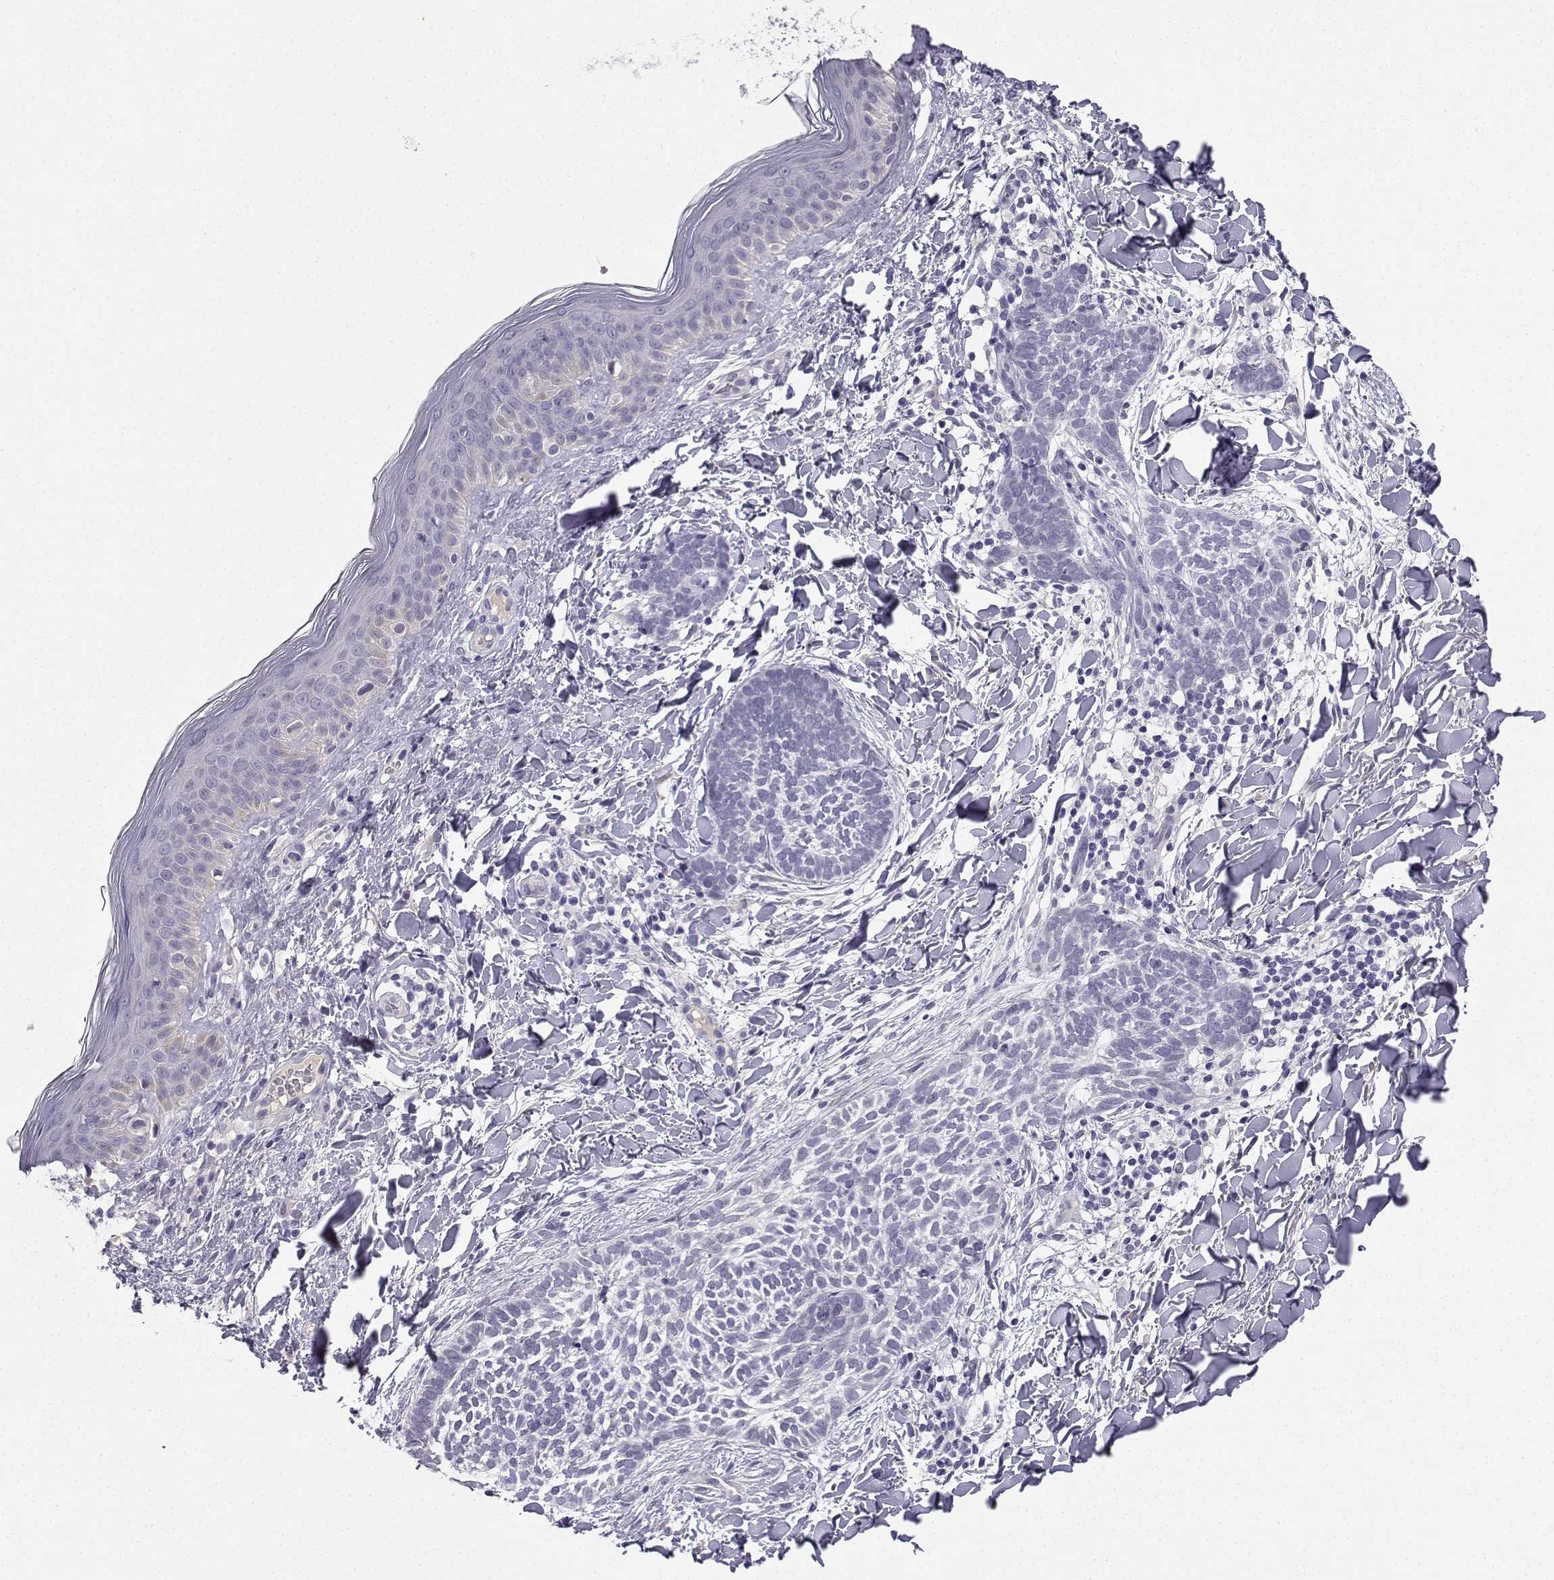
{"staining": {"intensity": "negative", "quantity": "none", "location": "none"}, "tissue": "skin cancer", "cell_type": "Tumor cells", "image_type": "cancer", "snomed": [{"axis": "morphology", "description": "Normal tissue, NOS"}, {"axis": "morphology", "description": "Basal cell carcinoma"}, {"axis": "topography", "description": "Skin"}], "caption": "Photomicrograph shows no protein positivity in tumor cells of skin cancer tissue. Nuclei are stained in blue.", "gene": "CALY", "patient": {"sex": "male", "age": 46}}